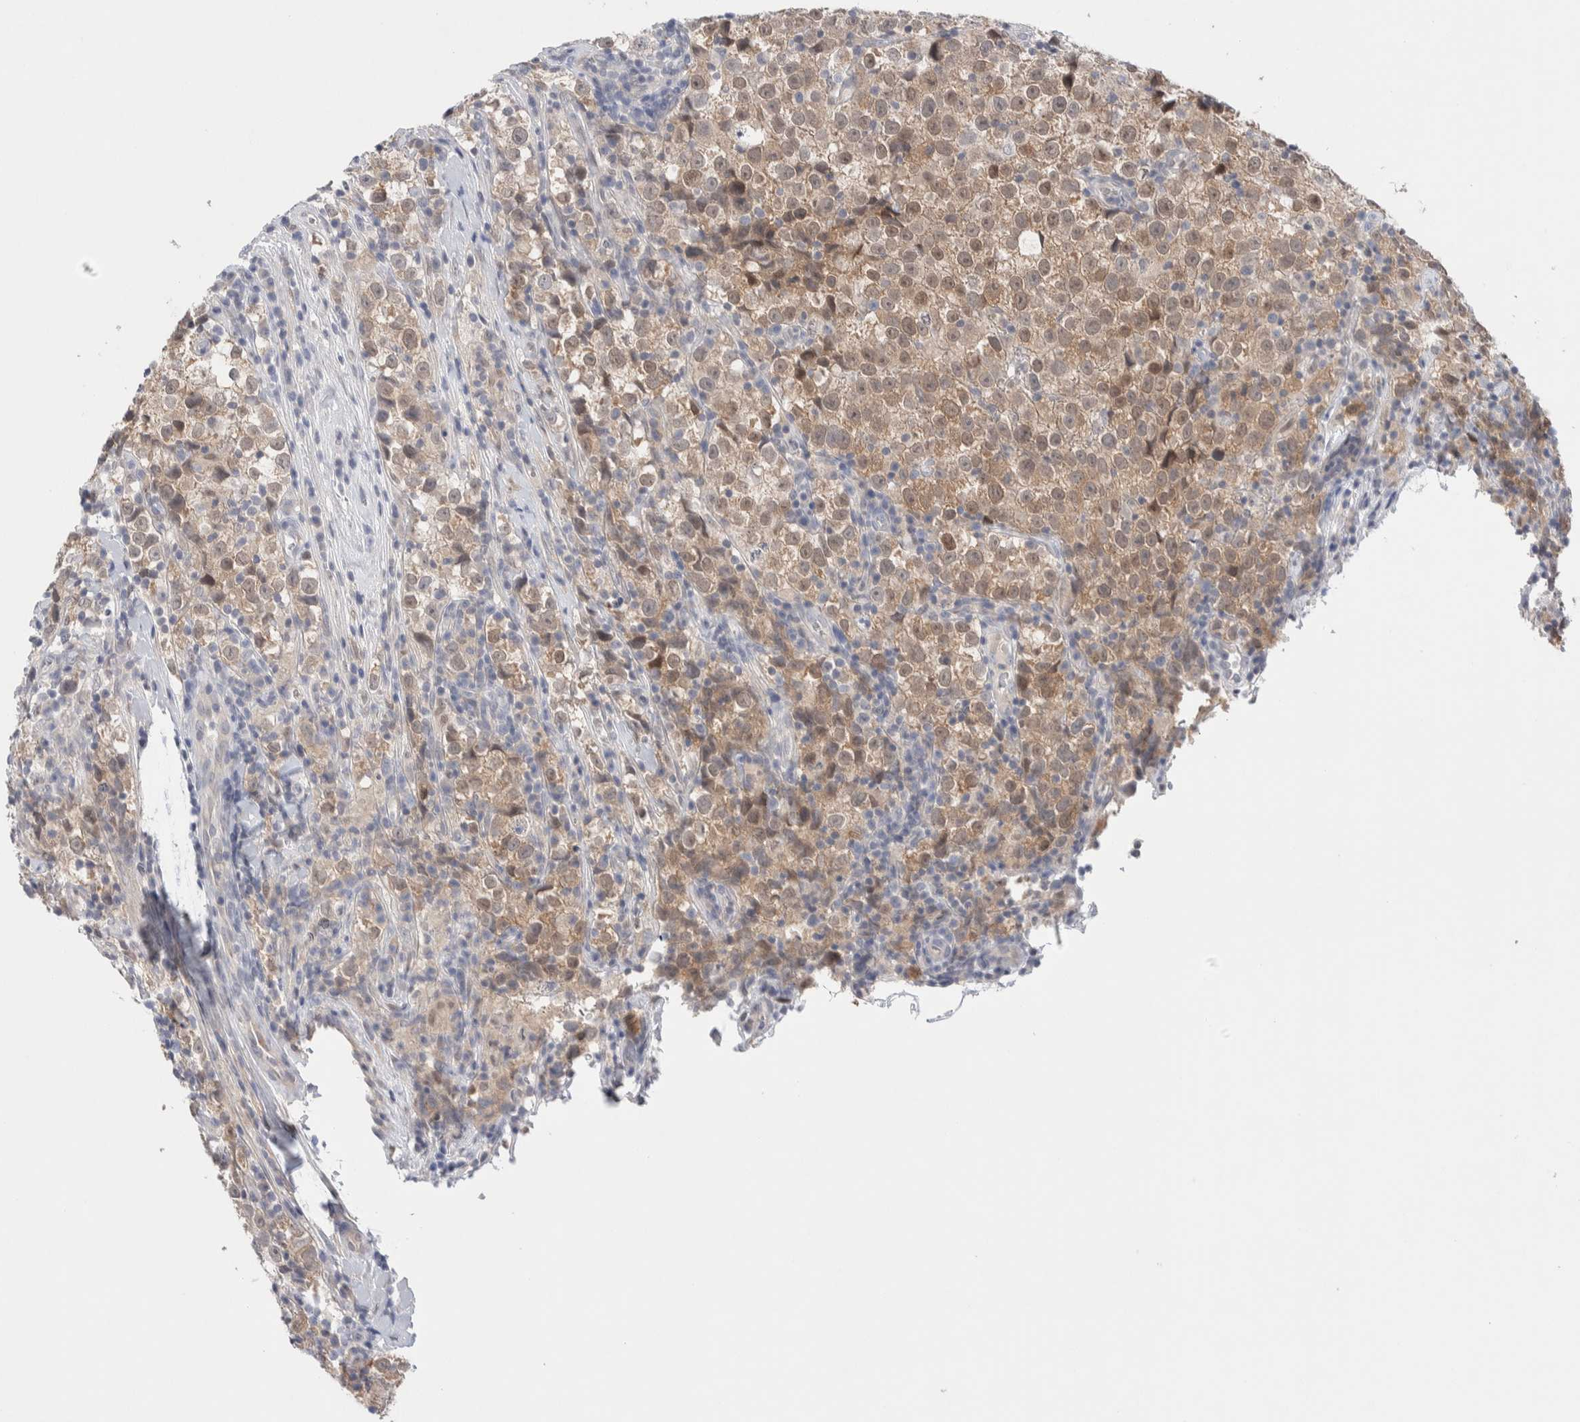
{"staining": {"intensity": "moderate", "quantity": ">75%", "location": "cytoplasmic/membranous,nuclear"}, "tissue": "testis cancer", "cell_type": "Tumor cells", "image_type": "cancer", "snomed": [{"axis": "morphology", "description": "Normal tissue, NOS"}, {"axis": "morphology", "description": "Seminoma, NOS"}, {"axis": "topography", "description": "Testis"}], "caption": "Immunohistochemistry (DAB) staining of human testis cancer reveals moderate cytoplasmic/membranous and nuclear protein staining in about >75% of tumor cells.", "gene": "DNAJB6", "patient": {"sex": "male", "age": 43}}